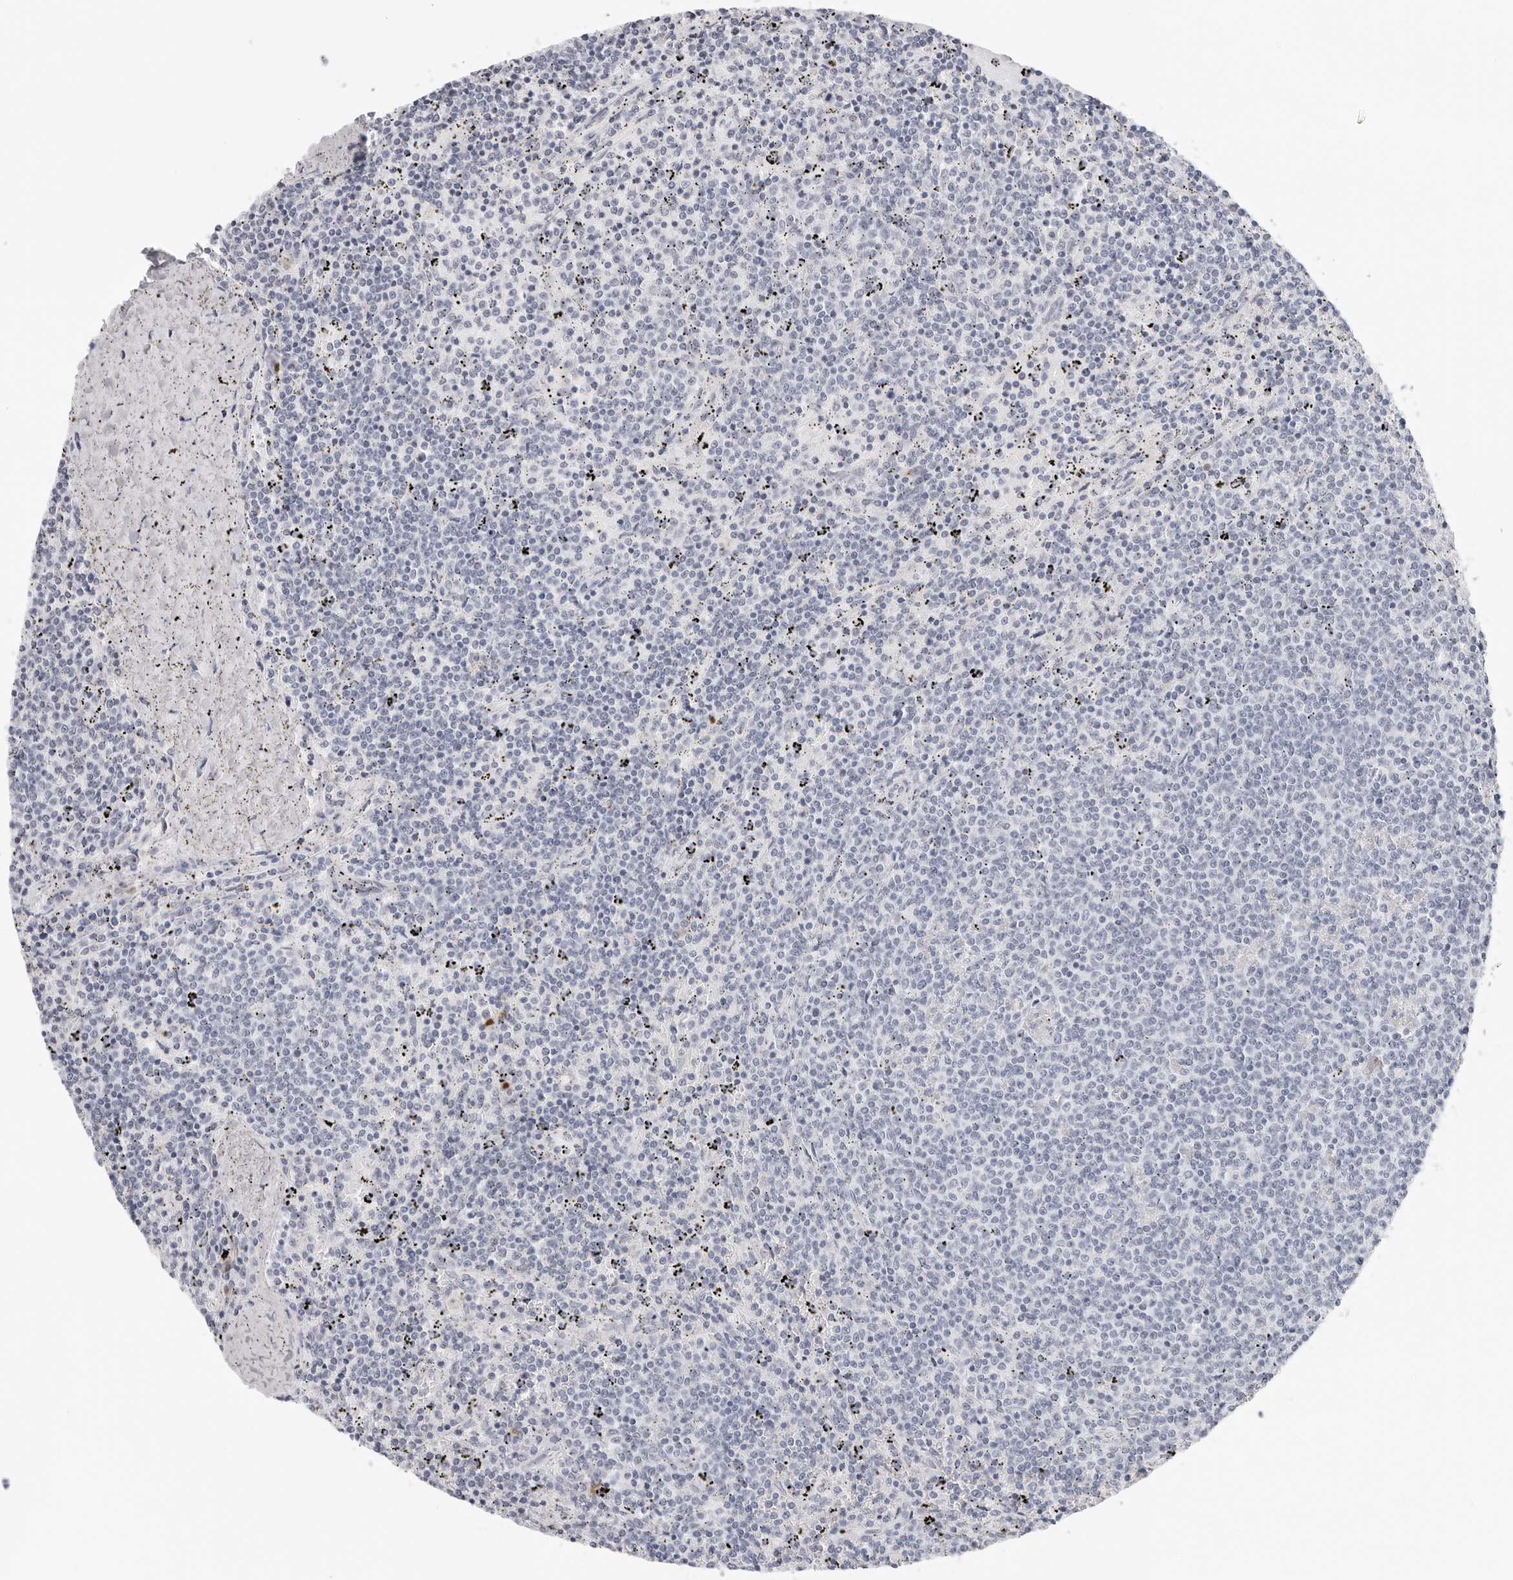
{"staining": {"intensity": "negative", "quantity": "none", "location": "none"}, "tissue": "lymphoma", "cell_type": "Tumor cells", "image_type": "cancer", "snomed": [{"axis": "morphology", "description": "Malignant lymphoma, non-Hodgkin's type, Low grade"}, {"axis": "topography", "description": "Spleen"}], "caption": "This is an IHC image of lymphoma. There is no positivity in tumor cells.", "gene": "EDN2", "patient": {"sex": "female", "age": 50}}